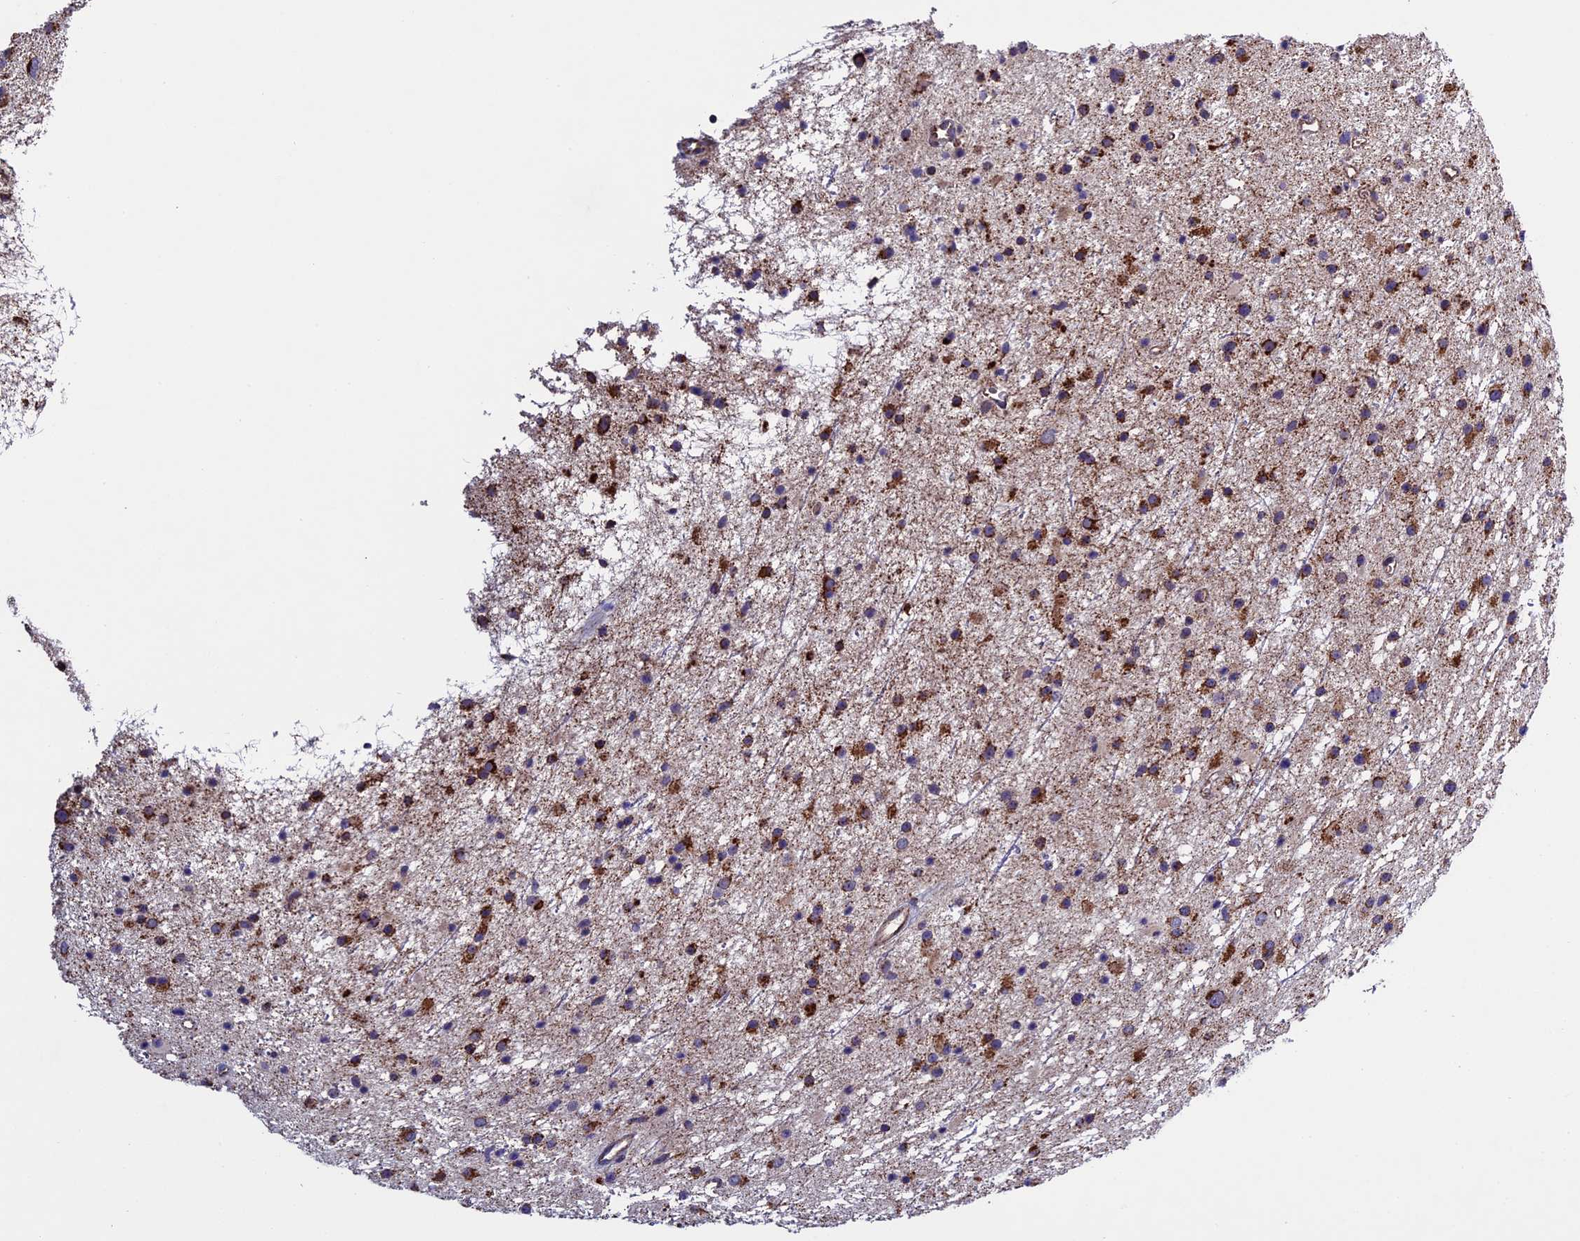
{"staining": {"intensity": "moderate", "quantity": "25%-75%", "location": "cytoplasmic/membranous"}, "tissue": "glioma", "cell_type": "Tumor cells", "image_type": "cancer", "snomed": [{"axis": "morphology", "description": "Glioma, malignant, Low grade"}, {"axis": "topography", "description": "Cerebral cortex"}], "caption": "A photomicrograph of human malignant glioma (low-grade) stained for a protein reveals moderate cytoplasmic/membranous brown staining in tumor cells. (brown staining indicates protein expression, while blue staining denotes nuclei).", "gene": "RNF17", "patient": {"sex": "female", "age": 39}}